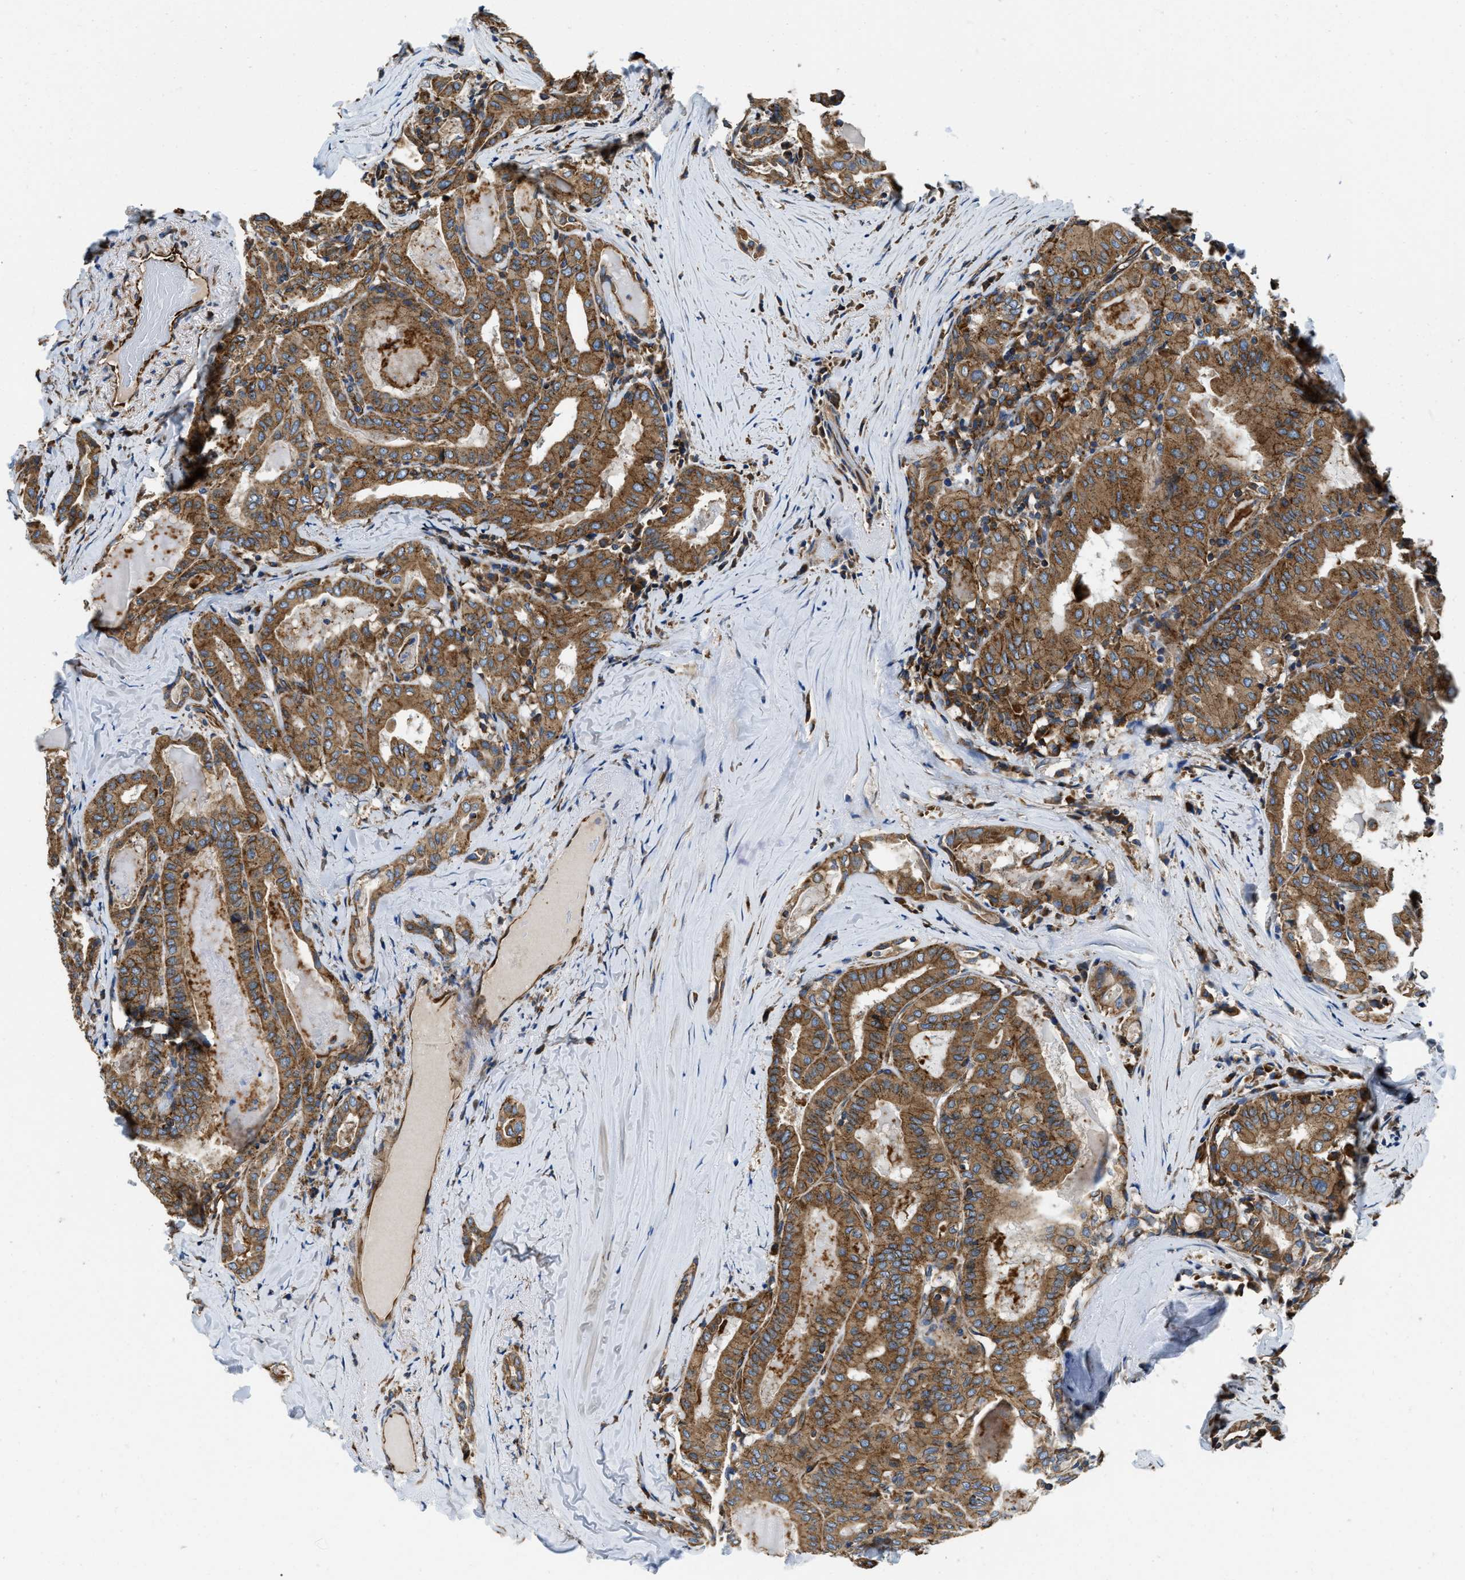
{"staining": {"intensity": "moderate", "quantity": ">75%", "location": "cytoplasmic/membranous"}, "tissue": "thyroid cancer", "cell_type": "Tumor cells", "image_type": "cancer", "snomed": [{"axis": "morphology", "description": "Papillary adenocarcinoma, NOS"}, {"axis": "topography", "description": "Thyroid gland"}], "caption": "Thyroid cancer (papillary adenocarcinoma) was stained to show a protein in brown. There is medium levels of moderate cytoplasmic/membranous positivity in about >75% of tumor cells.", "gene": "HSD17B12", "patient": {"sex": "female", "age": 42}}